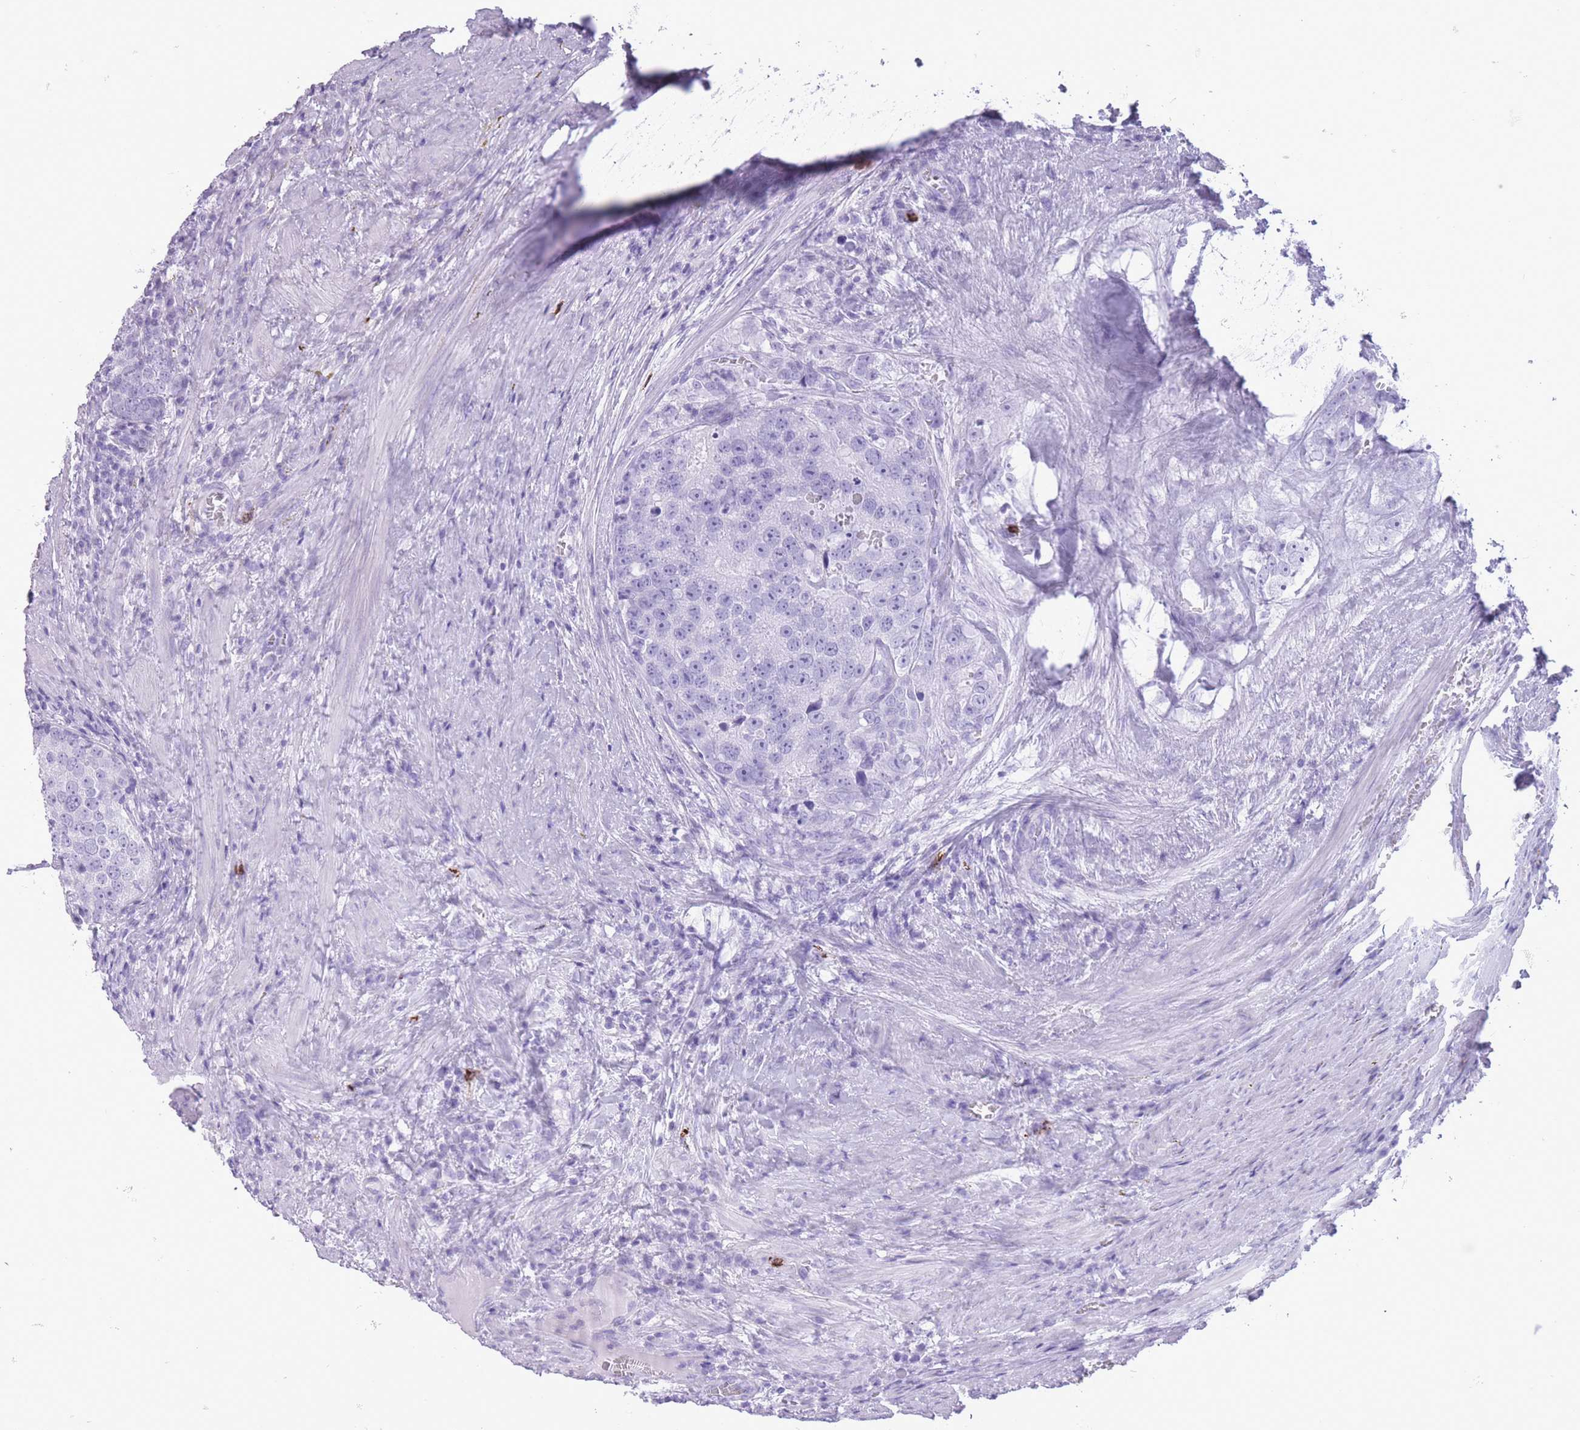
{"staining": {"intensity": "negative", "quantity": "none", "location": "none"}, "tissue": "prostate cancer", "cell_type": "Tumor cells", "image_type": "cancer", "snomed": [{"axis": "morphology", "description": "Adenocarcinoma, High grade"}, {"axis": "topography", "description": "Prostate"}], "caption": "Tumor cells are negative for protein expression in human prostate cancer. (Stains: DAB (3,3'-diaminobenzidine) immunohistochemistry with hematoxylin counter stain, Microscopy: brightfield microscopy at high magnification).", "gene": "OR4F21", "patient": {"sex": "male", "age": 71}}